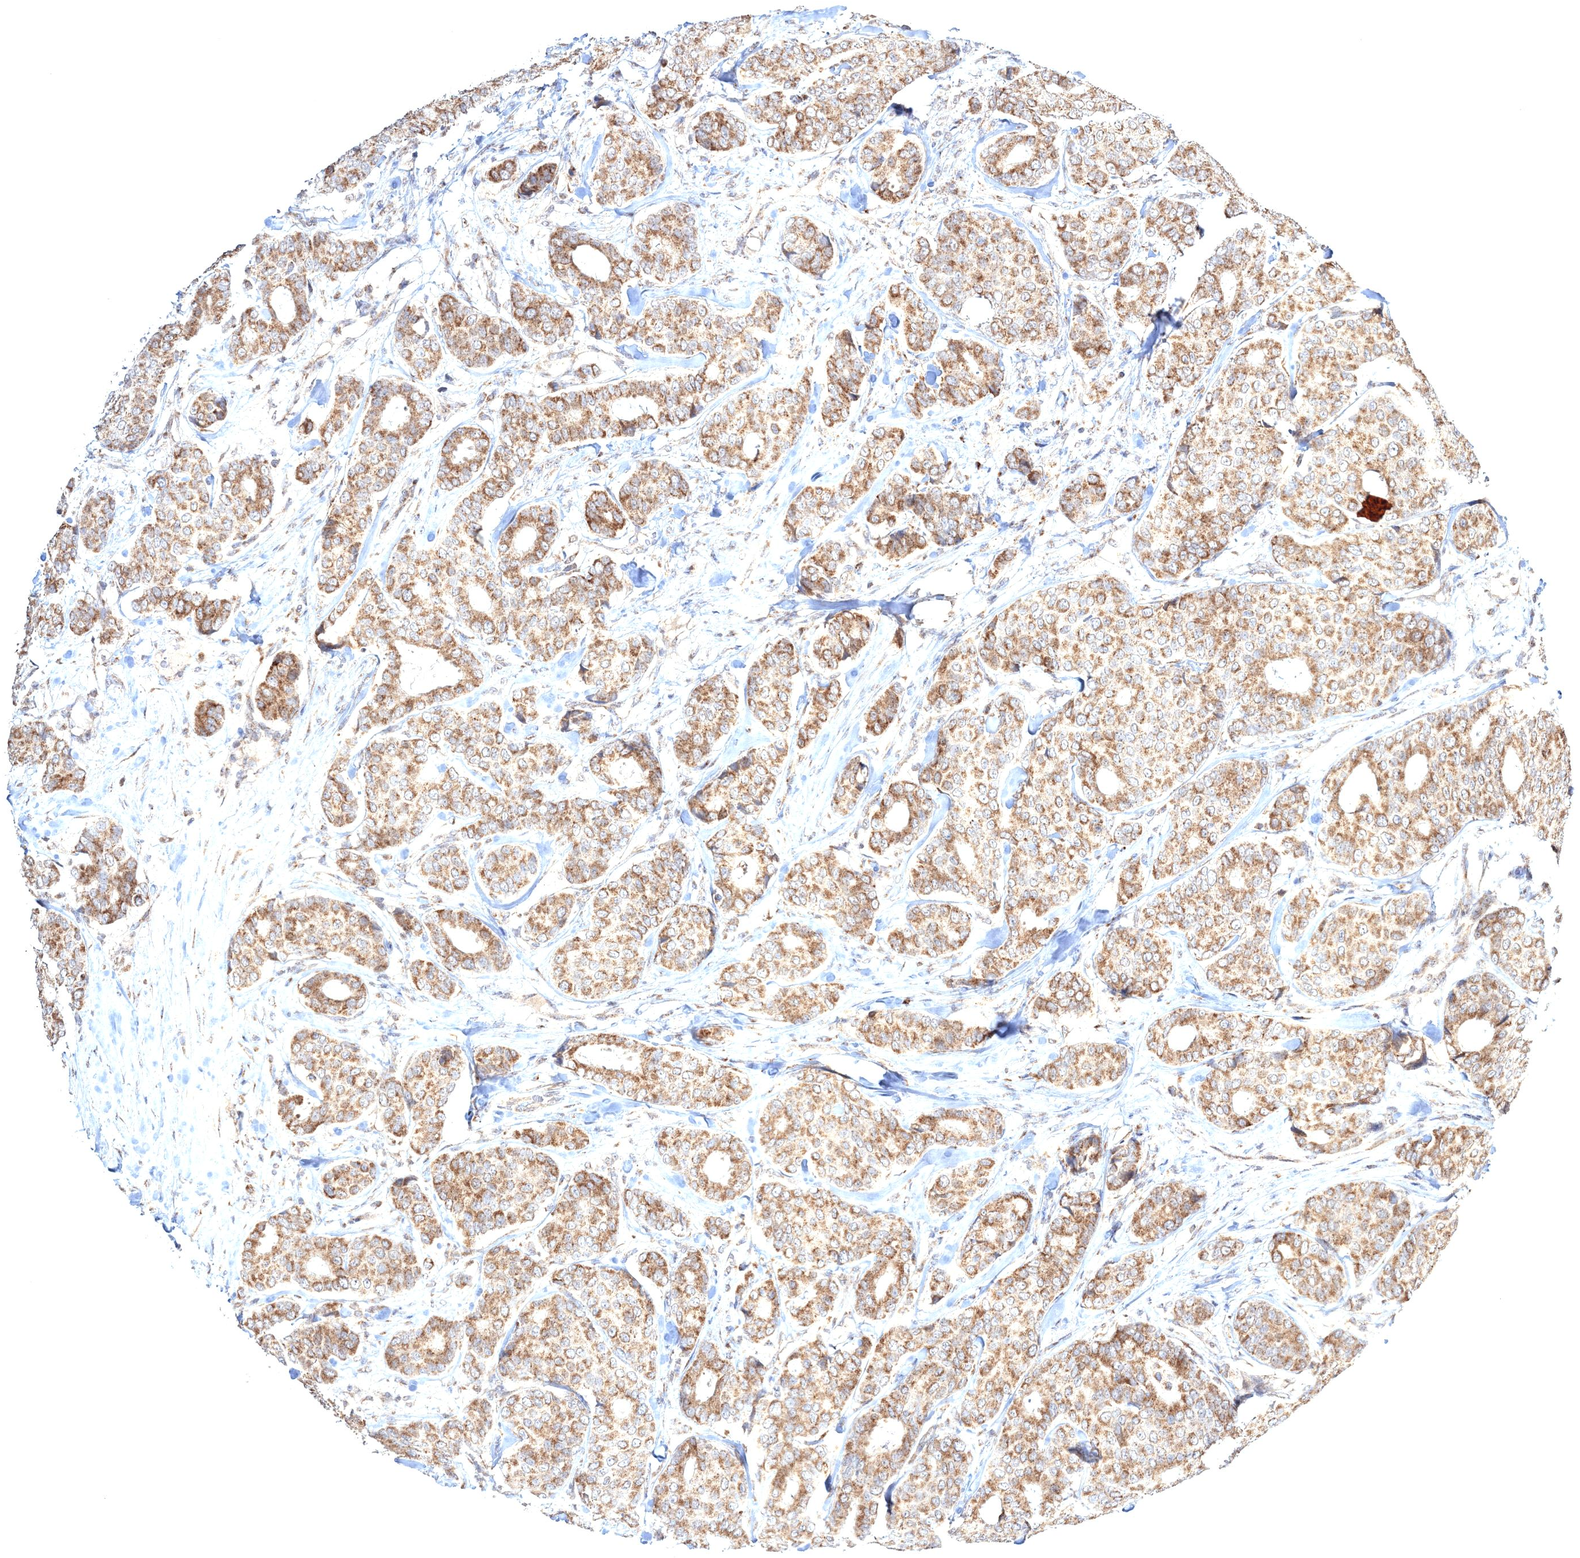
{"staining": {"intensity": "moderate", "quantity": ">75%", "location": "cytoplasmic/membranous"}, "tissue": "breast cancer", "cell_type": "Tumor cells", "image_type": "cancer", "snomed": [{"axis": "morphology", "description": "Duct carcinoma"}, {"axis": "topography", "description": "Breast"}], "caption": "The image reveals a brown stain indicating the presence of a protein in the cytoplasmic/membranous of tumor cells in infiltrating ductal carcinoma (breast).", "gene": "PEX13", "patient": {"sex": "female", "age": 75}}